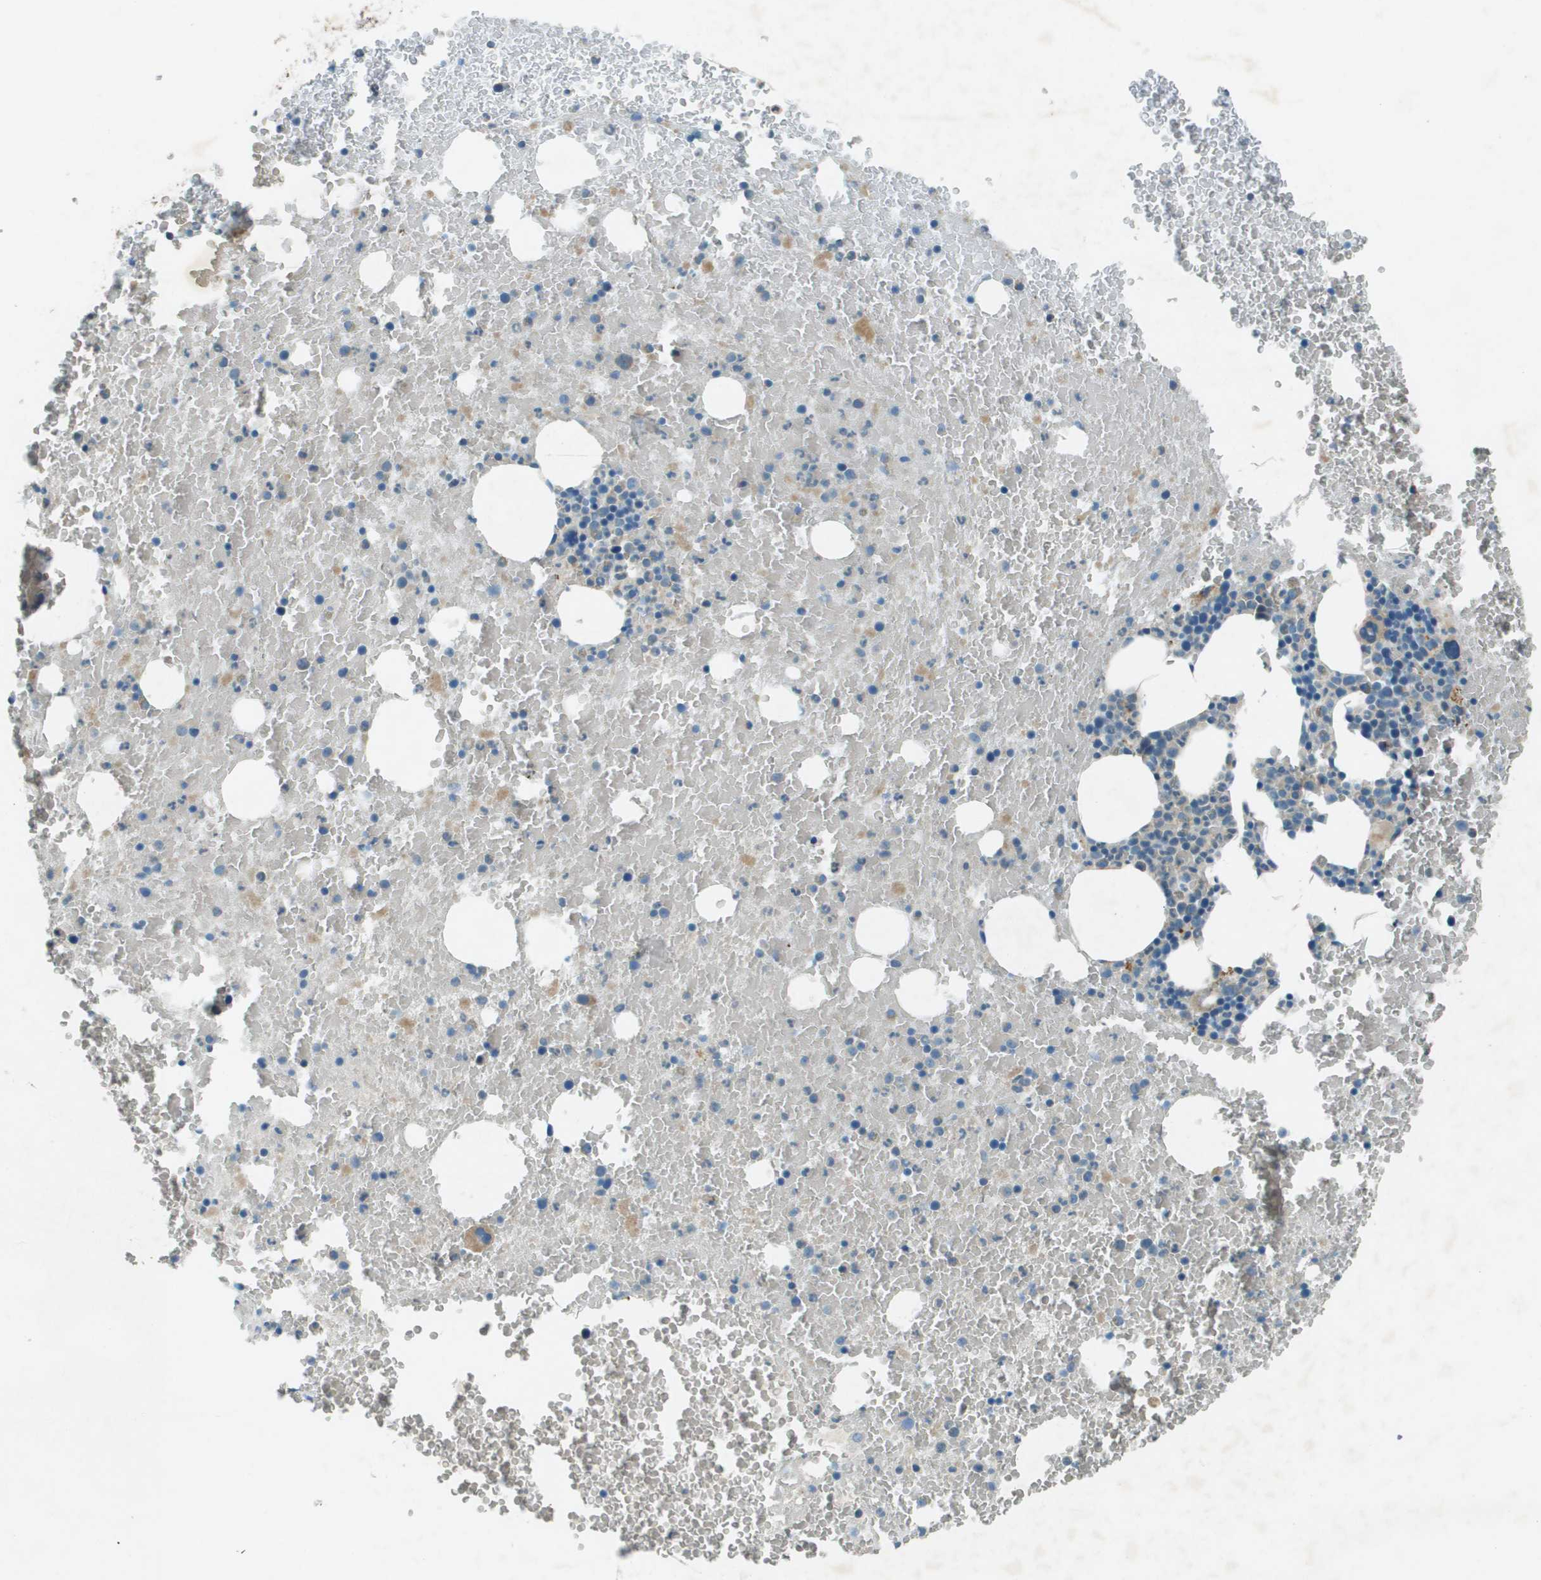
{"staining": {"intensity": "weak", "quantity": "<25%", "location": "cytoplasmic/membranous"}, "tissue": "bone marrow", "cell_type": "Hematopoietic cells", "image_type": "normal", "snomed": [{"axis": "morphology", "description": "Normal tissue, NOS"}, {"axis": "morphology", "description": "Inflammation, NOS"}, {"axis": "topography", "description": "Bone marrow"}], "caption": "A high-resolution image shows immunohistochemistry staining of benign bone marrow, which shows no significant staining in hematopoietic cells.", "gene": "MIGA1", "patient": {"sex": "male", "age": 47}}